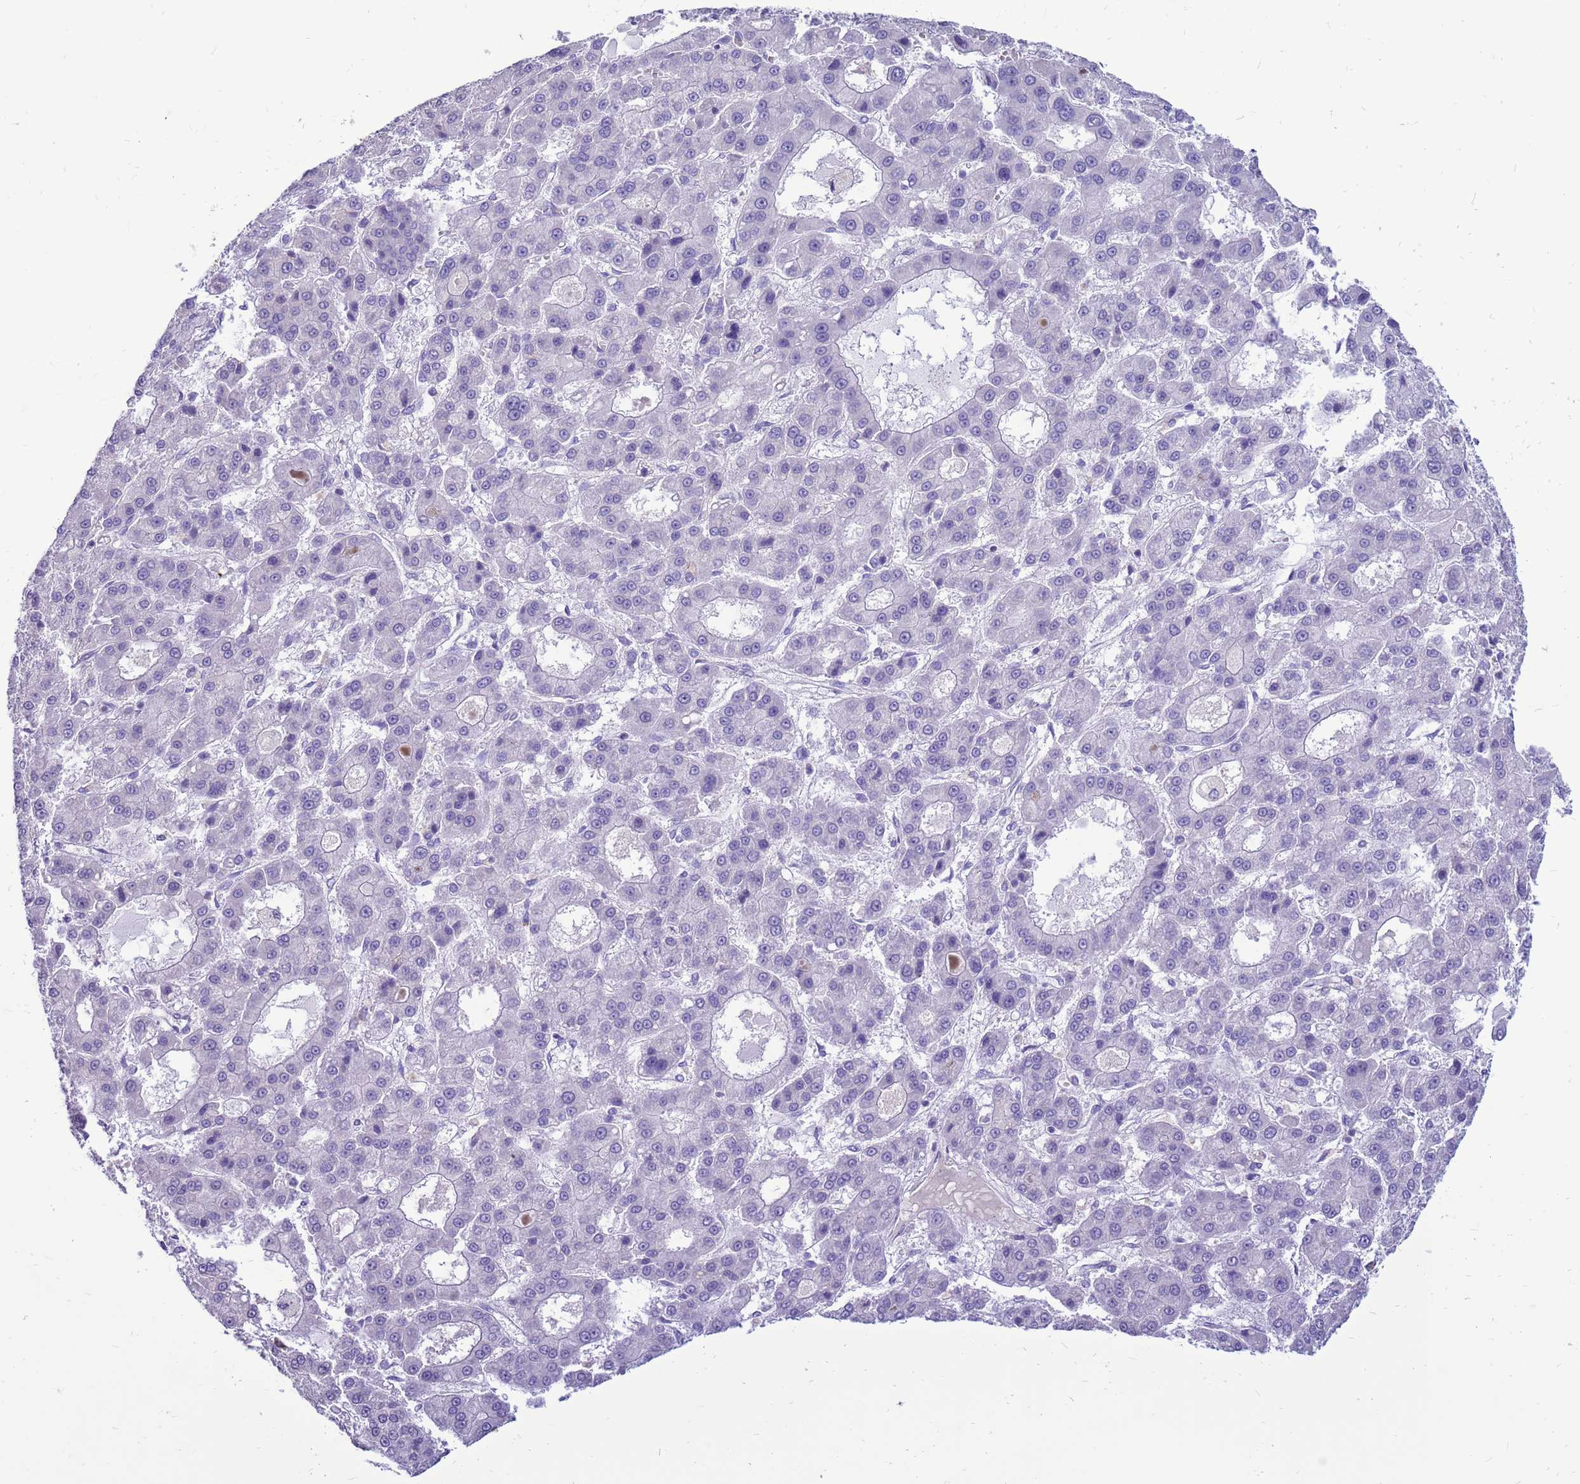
{"staining": {"intensity": "negative", "quantity": "none", "location": "none"}, "tissue": "liver cancer", "cell_type": "Tumor cells", "image_type": "cancer", "snomed": [{"axis": "morphology", "description": "Carcinoma, Hepatocellular, NOS"}, {"axis": "topography", "description": "Liver"}], "caption": "A high-resolution image shows immunohistochemistry staining of liver hepatocellular carcinoma, which displays no significant positivity in tumor cells.", "gene": "PDE10A", "patient": {"sex": "male", "age": 70}}